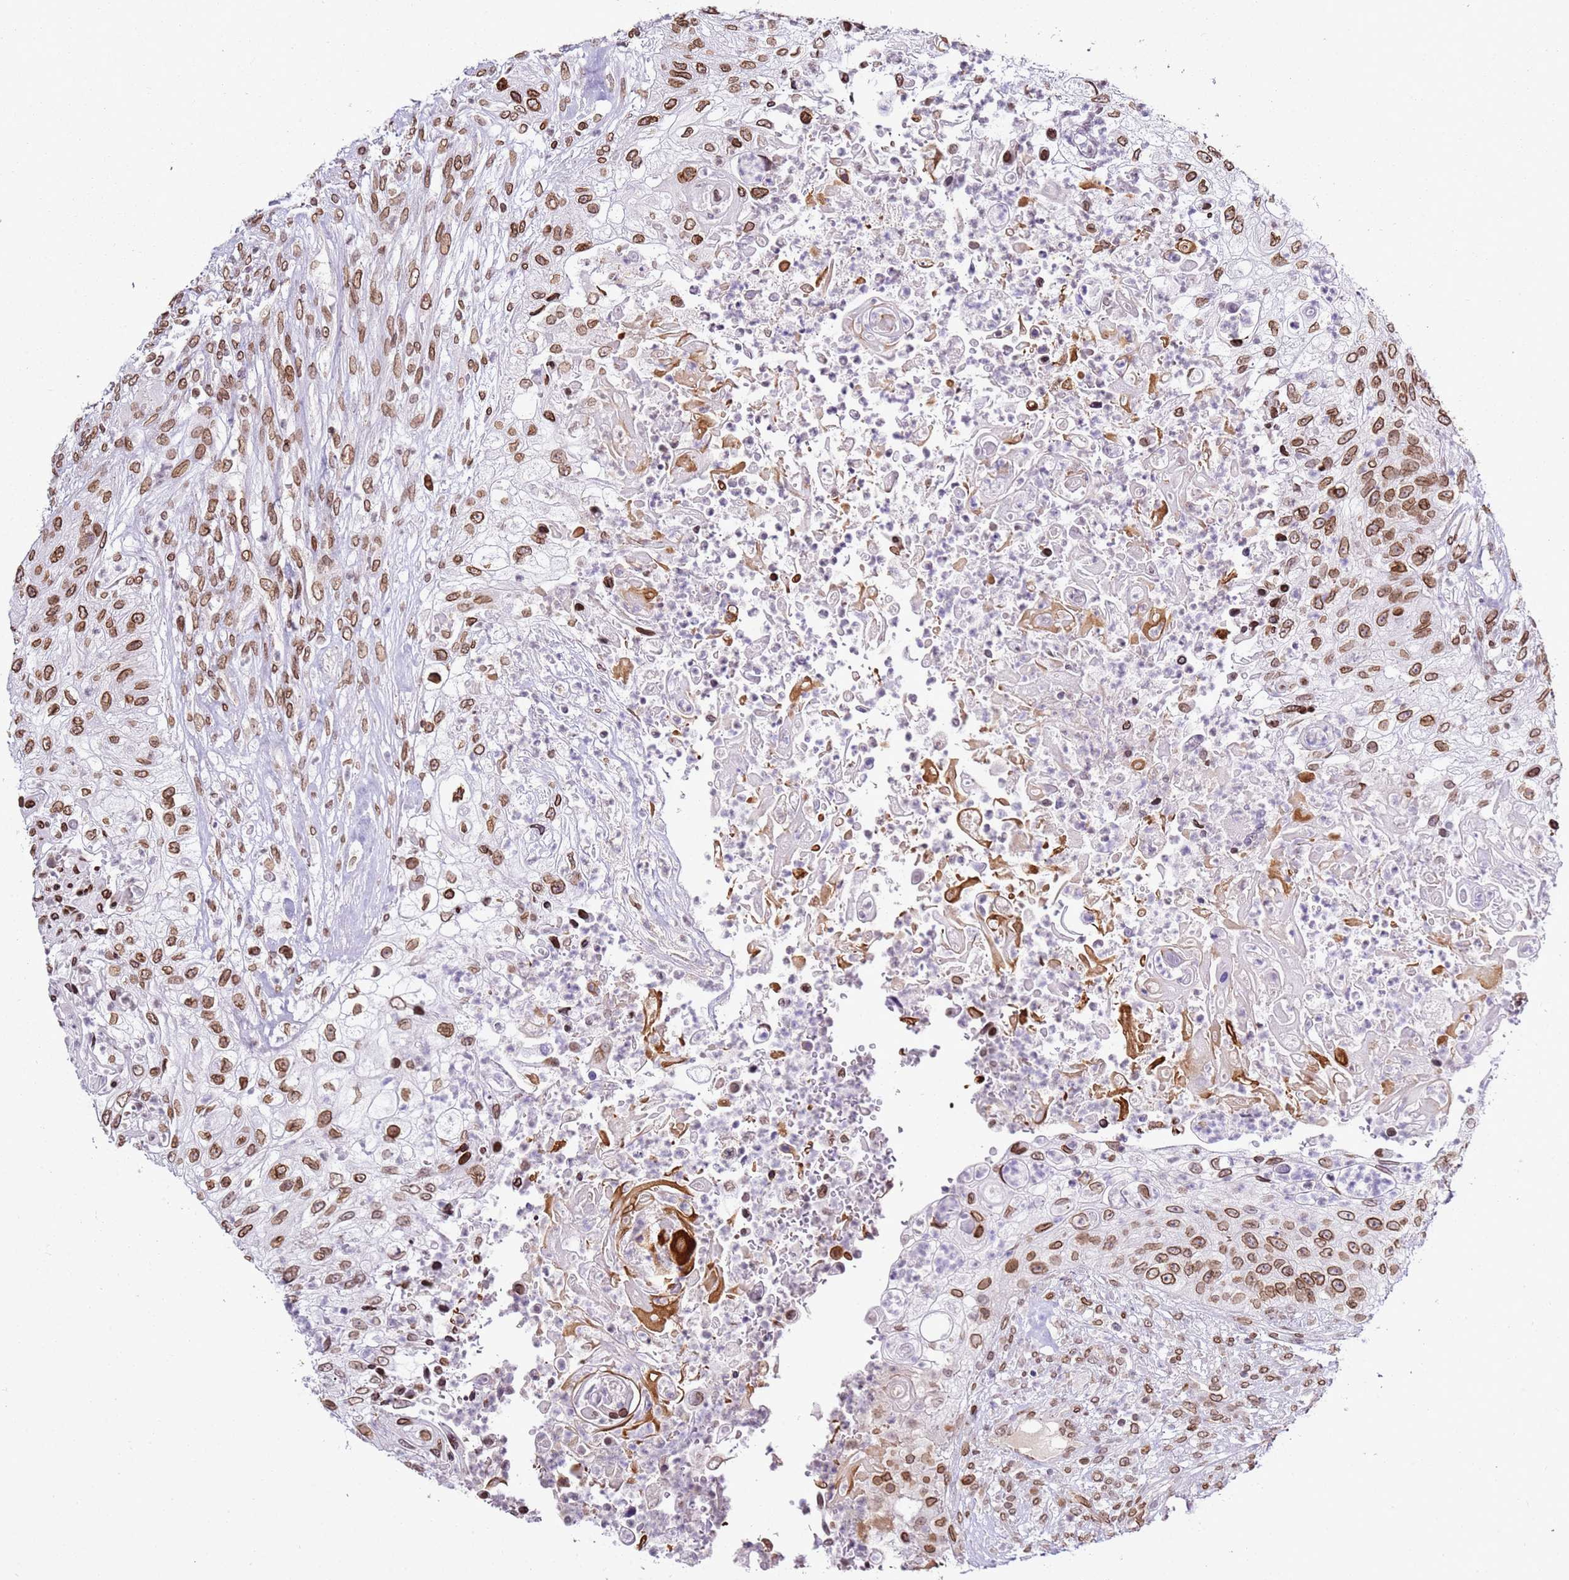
{"staining": {"intensity": "strong", "quantity": ">75%", "location": "cytoplasmic/membranous,nuclear"}, "tissue": "urothelial cancer", "cell_type": "Tumor cells", "image_type": "cancer", "snomed": [{"axis": "morphology", "description": "Urothelial carcinoma, High grade"}, {"axis": "topography", "description": "Urinary bladder"}], "caption": "Immunohistochemical staining of urothelial cancer demonstrates strong cytoplasmic/membranous and nuclear protein expression in approximately >75% of tumor cells.", "gene": "POU6F1", "patient": {"sex": "female", "age": 60}}